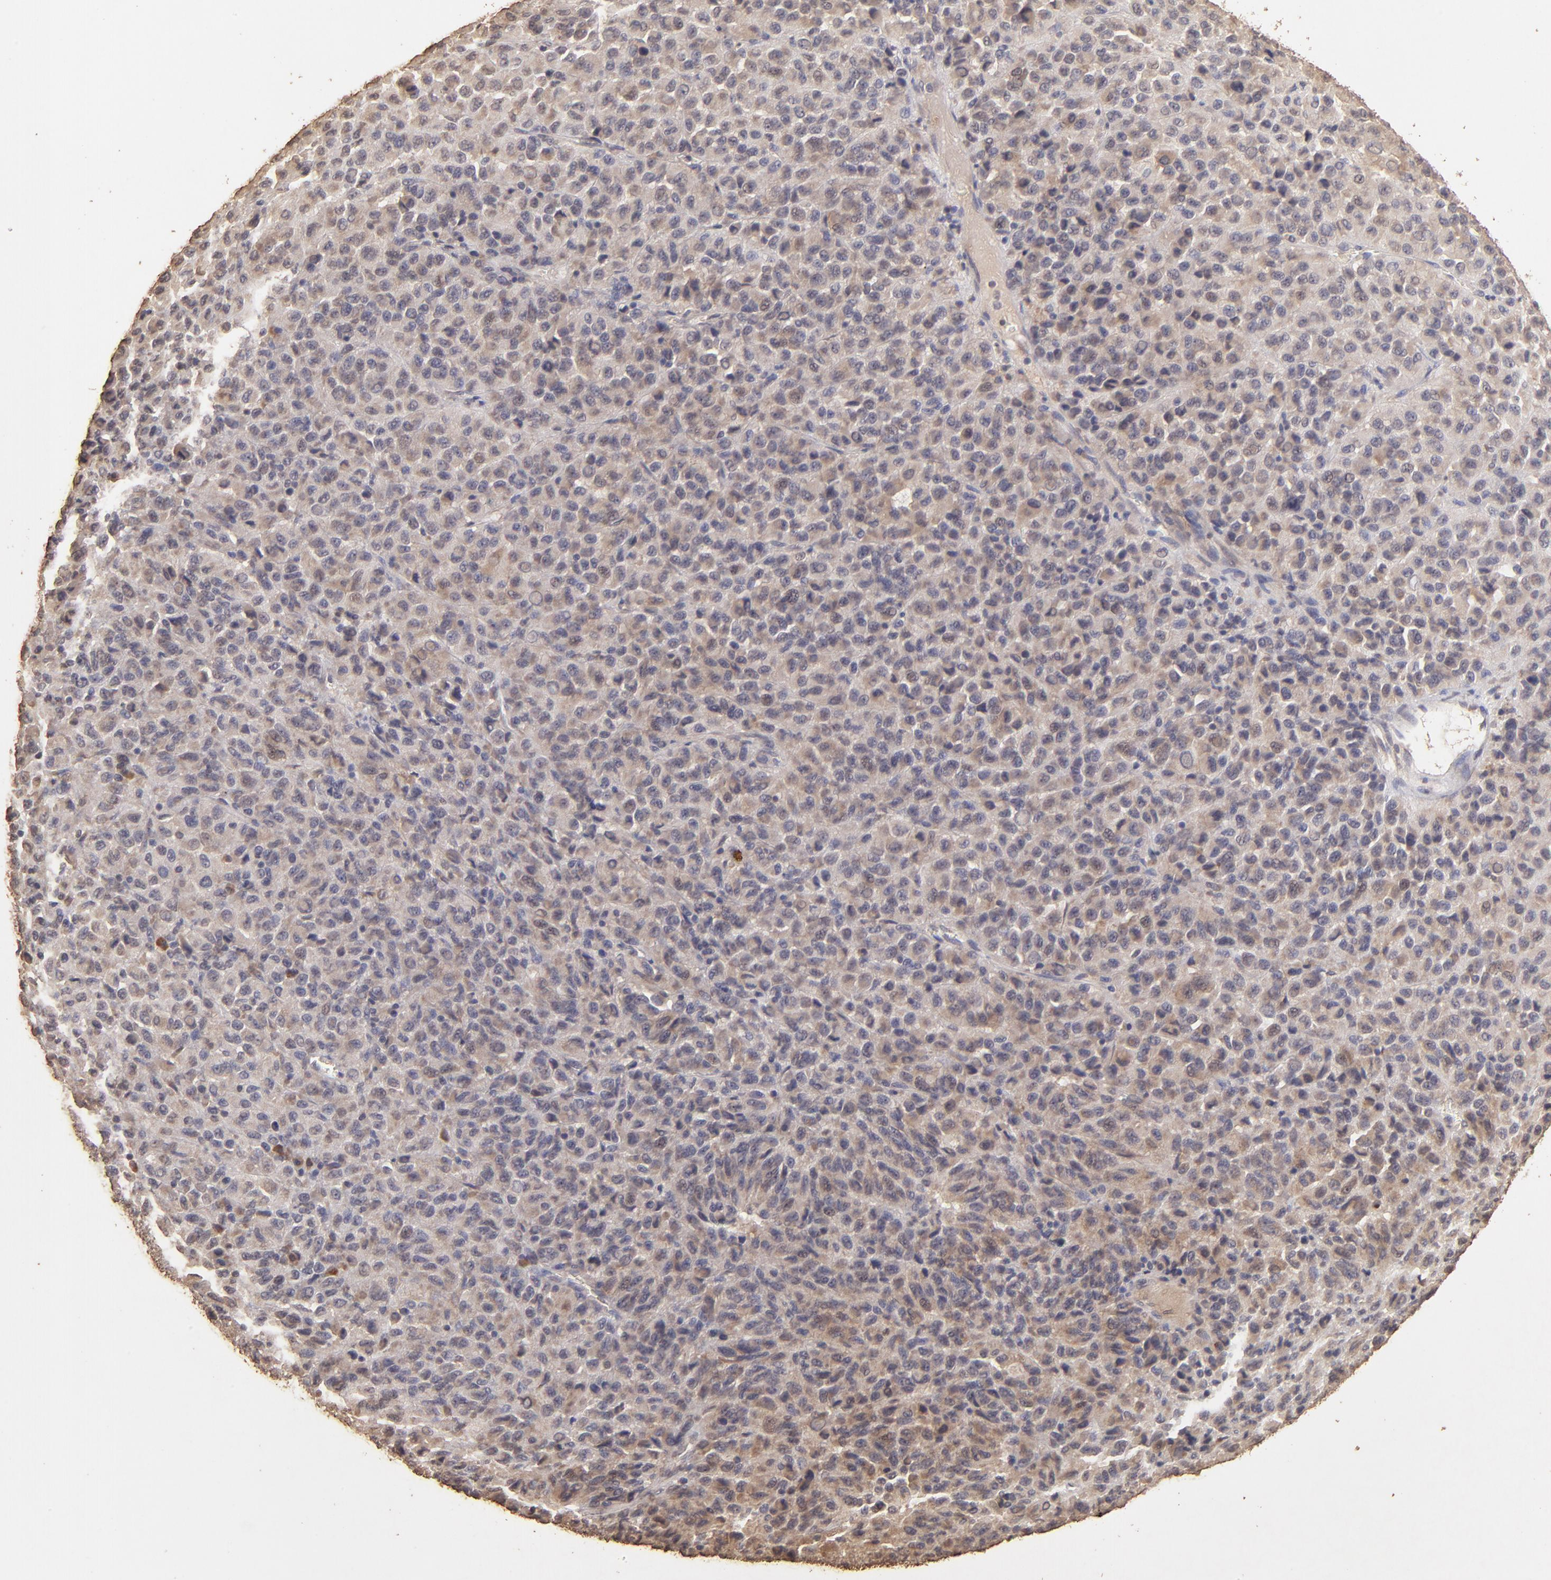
{"staining": {"intensity": "moderate", "quantity": ">75%", "location": "cytoplasmic/membranous"}, "tissue": "melanoma", "cell_type": "Tumor cells", "image_type": "cancer", "snomed": [{"axis": "morphology", "description": "Malignant melanoma, Metastatic site"}, {"axis": "topography", "description": "Lung"}], "caption": "The micrograph displays a brown stain indicating the presence of a protein in the cytoplasmic/membranous of tumor cells in malignant melanoma (metastatic site). Ihc stains the protein in brown and the nuclei are stained blue.", "gene": "OPHN1", "patient": {"sex": "male", "age": 64}}